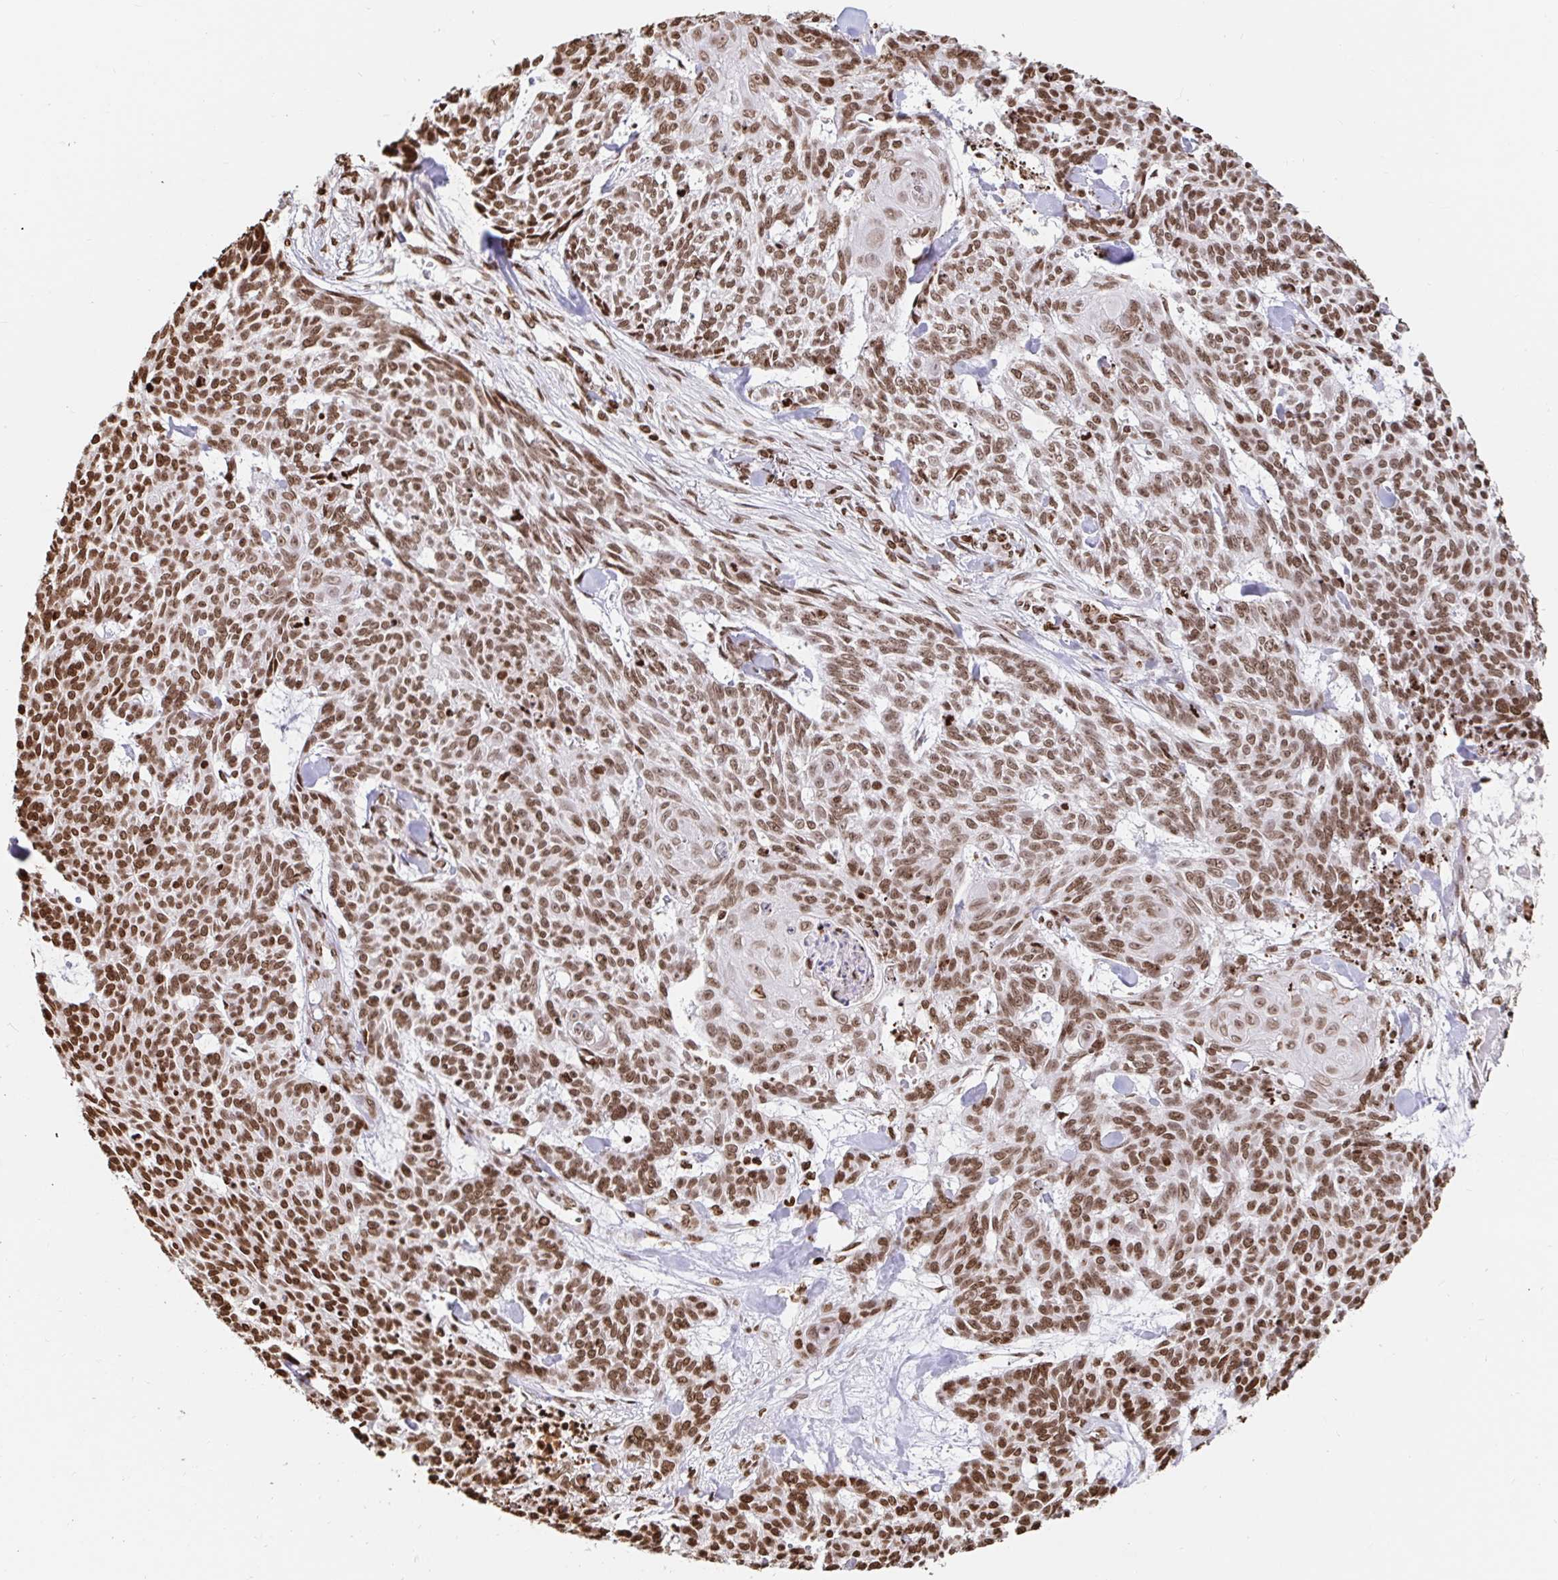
{"staining": {"intensity": "moderate", "quantity": ">75%", "location": "nuclear"}, "tissue": "skin cancer", "cell_type": "Tumor cells", "image_type": "cancer", "snomed": [{"axis": "morphology", "description": "Basal cell carcinoma"}, {"axis": "topography", "description": "Skin"}], "caption": "Immunohistochemical staining of human skin basal cell carcinoma reveals medium levels of moderate nuclear protein positivity in approximately >75% of tumor cells.", "gene": "H2BC5", "patient": {"sex": "female", "age": 93}}